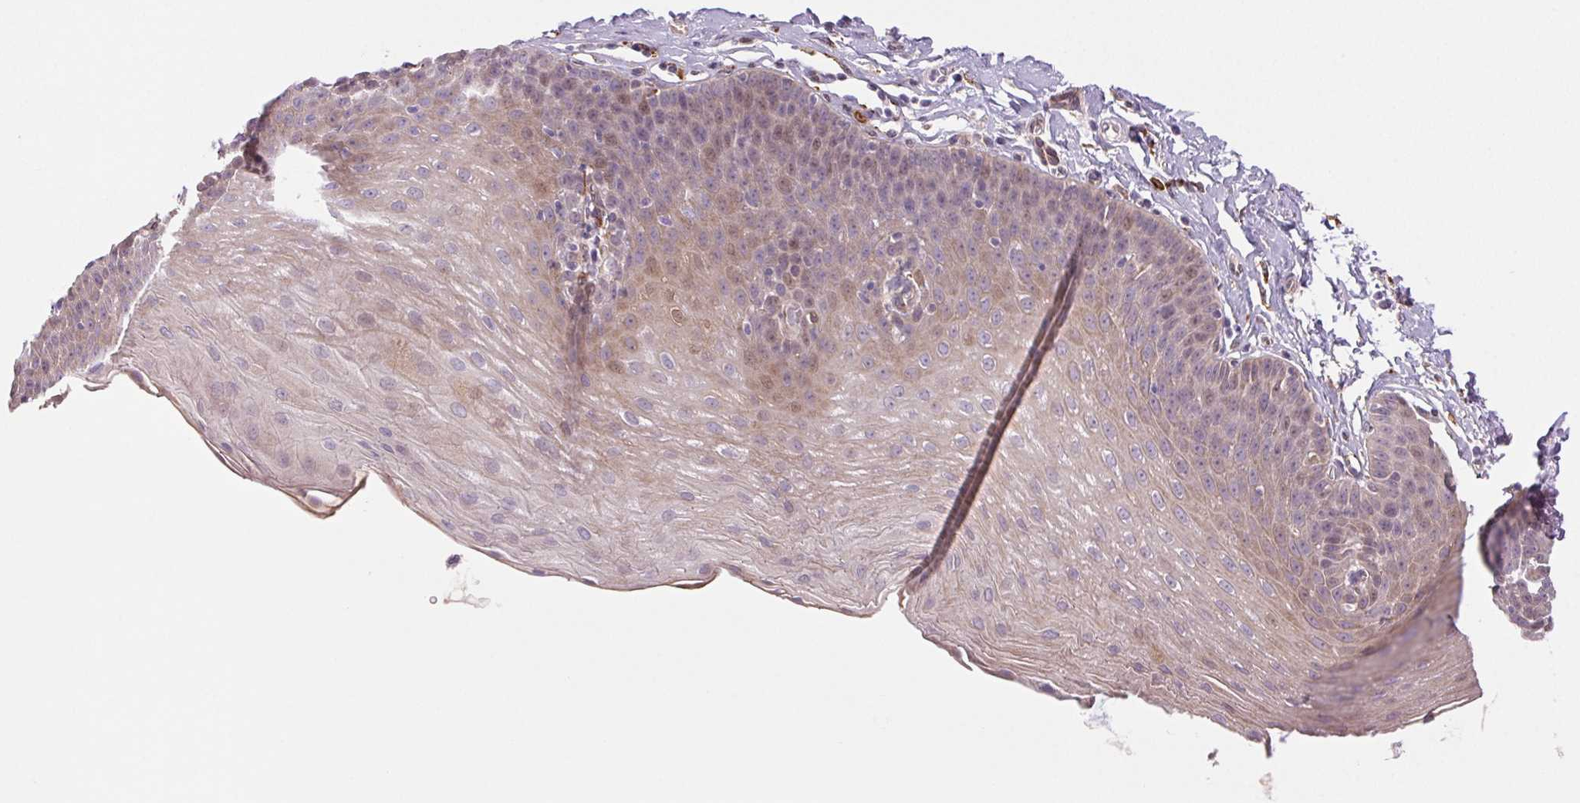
{"staining": {"intensity": "weak", "quantity": "<25%", "location": "cytoplasmic/membranous"}, "tissue": "esophagus", "cell_type": "Squamous epithelial cells", "image_type": "normal", "snomed": [{"axis": "morphology", "description": "Normal tissue, NOS"}, {"axis": "topography", "description": "Esophagus"}], "caption": "Immunohistochemistry histopathology image of normal esophagus: human esophagus stained with DAB demonstrates no significant protein positivity in squamous epithelial cells.", "gene": "METTL17", "patient": {"sex": "female", "age": 81}}